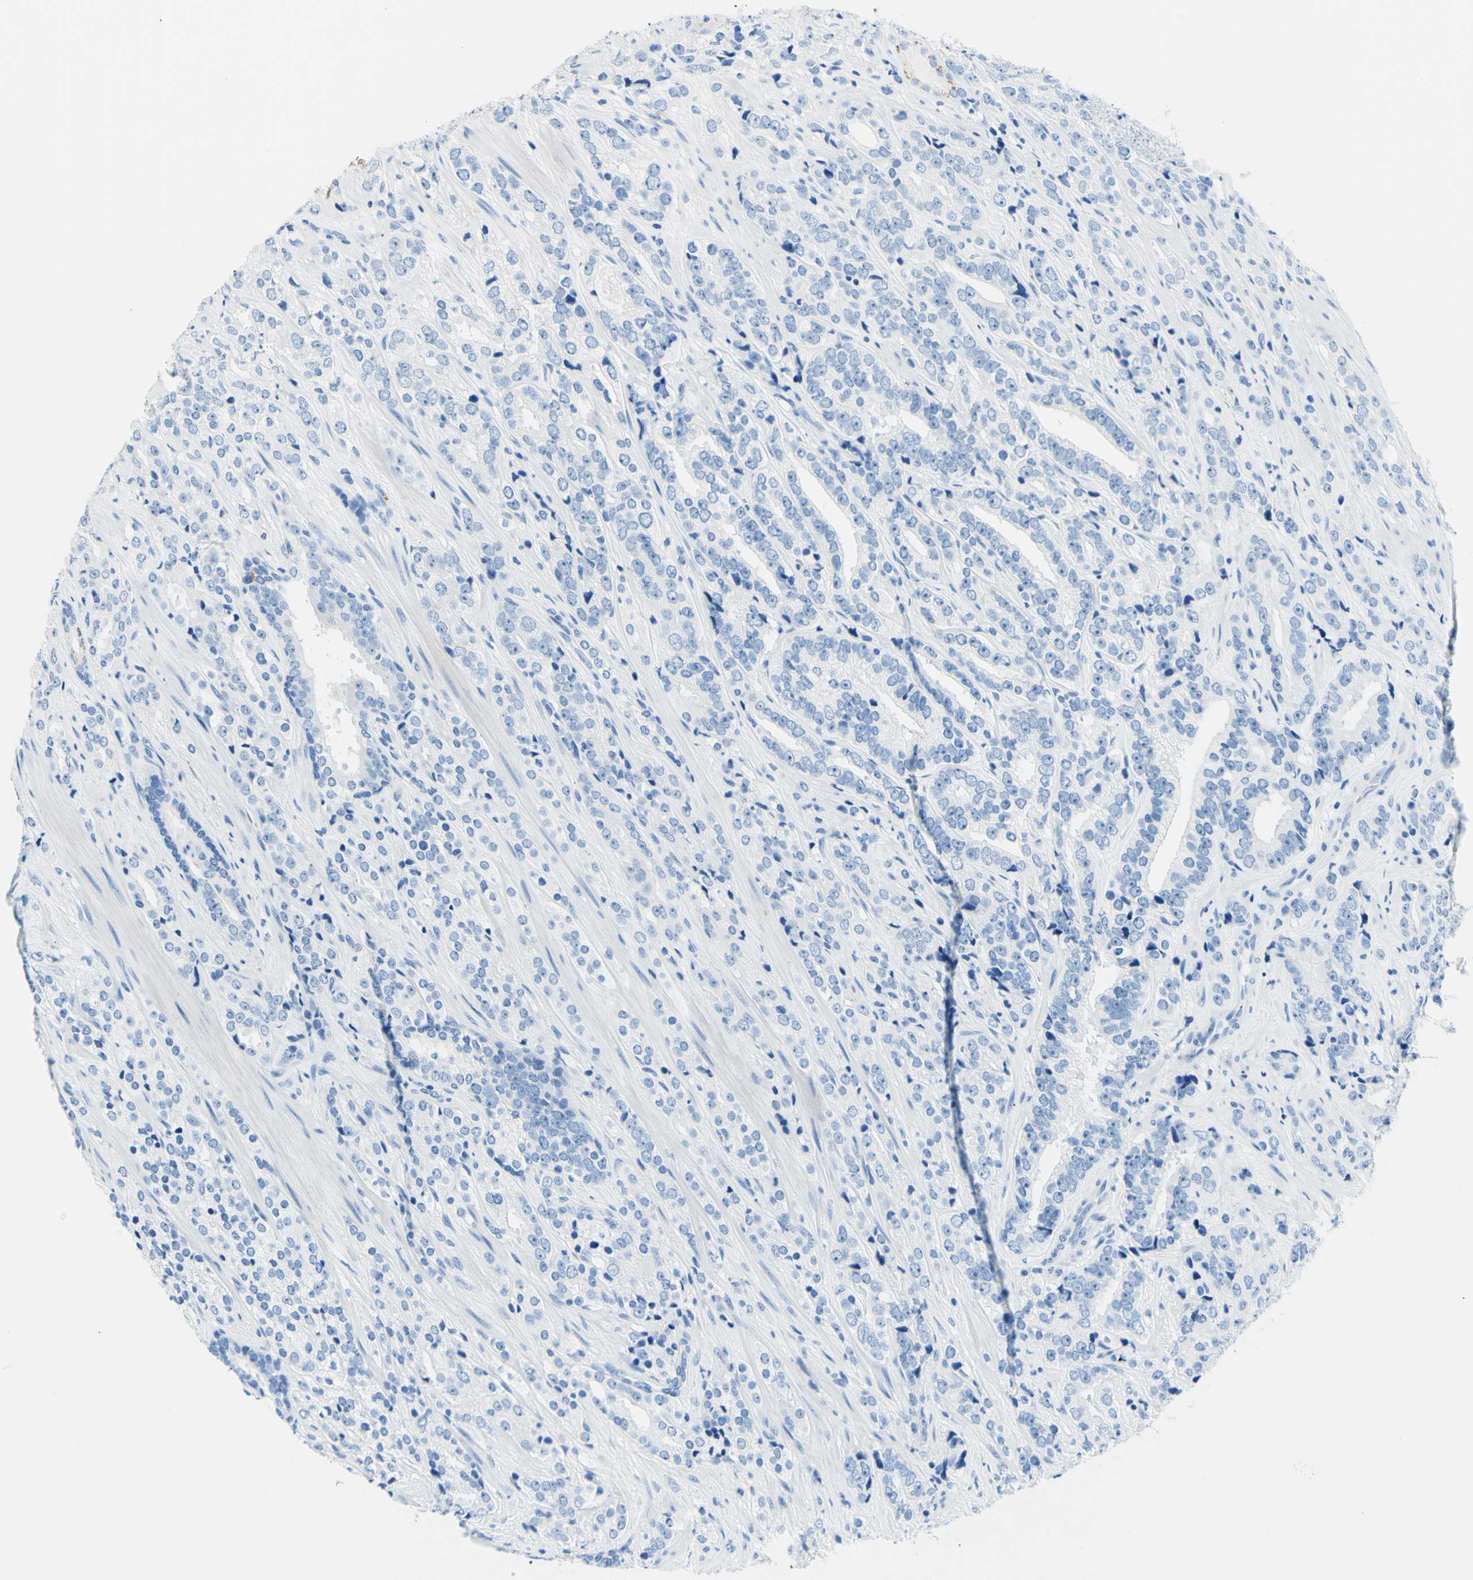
{"staining": {"intensity": "negative", "quantity": "none", "location": "none"}, "tissue": "prostate cancer", "cell_type": "Tumor cells", "image_type": "cancer", "snomed": [{"axis": "morphology", "description": "Adenocarcinoma, High grade"}, {"axis": "topography", "description": "Prostate"}], "caption": "DAB (3,3'-diaminobenzidine) immunohistochemical staining of human prostate cancer displays no significant positivity in tumor cells. (DAB (3,3'-diaminobenzidine) IHC with hematoxylin counter stain).", "gene": "MYH2", "patient": {"sex": "male", "age": 71}}